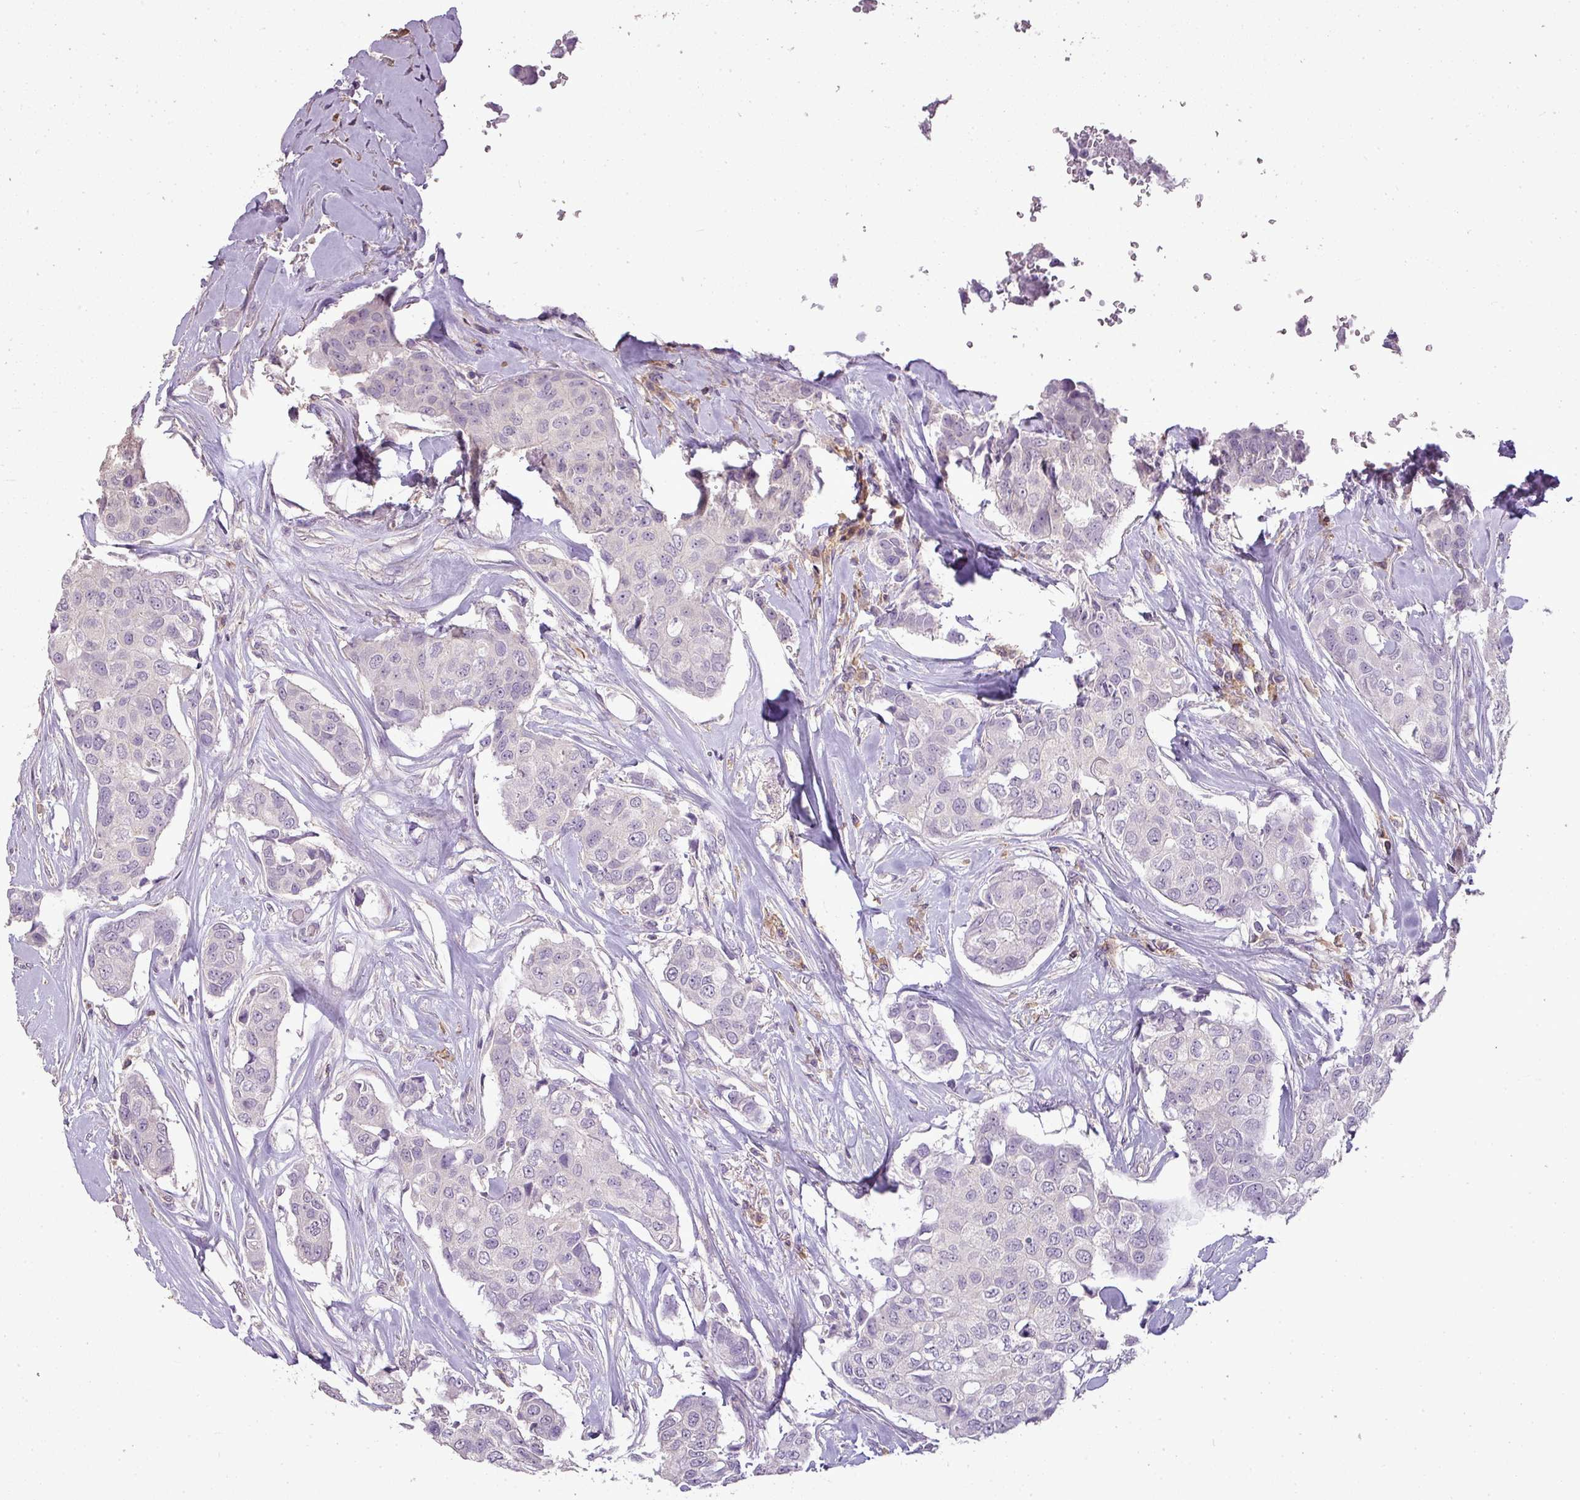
{"staining": {"intensity": "negative", "quantity": "none", "location": "none"}, "tissue": "breast cancer", "cell_type": "Tumor cells", "image_type": "cancer", "snomed": [{"axis": "morphology", "description": "Duct carcinoma"}, {"axis": "topography", "description": "Breast"}], "caption": "Photomicrograph shows no protein positivity in tumor cells of invasive ductal carcinoma (breast) tissue. (DAB (3,3'-diaminobenzidine) immunohistochemistry, high magnification).", "gene": "LY9", "patient": {"sex": "female", "age": 80}}